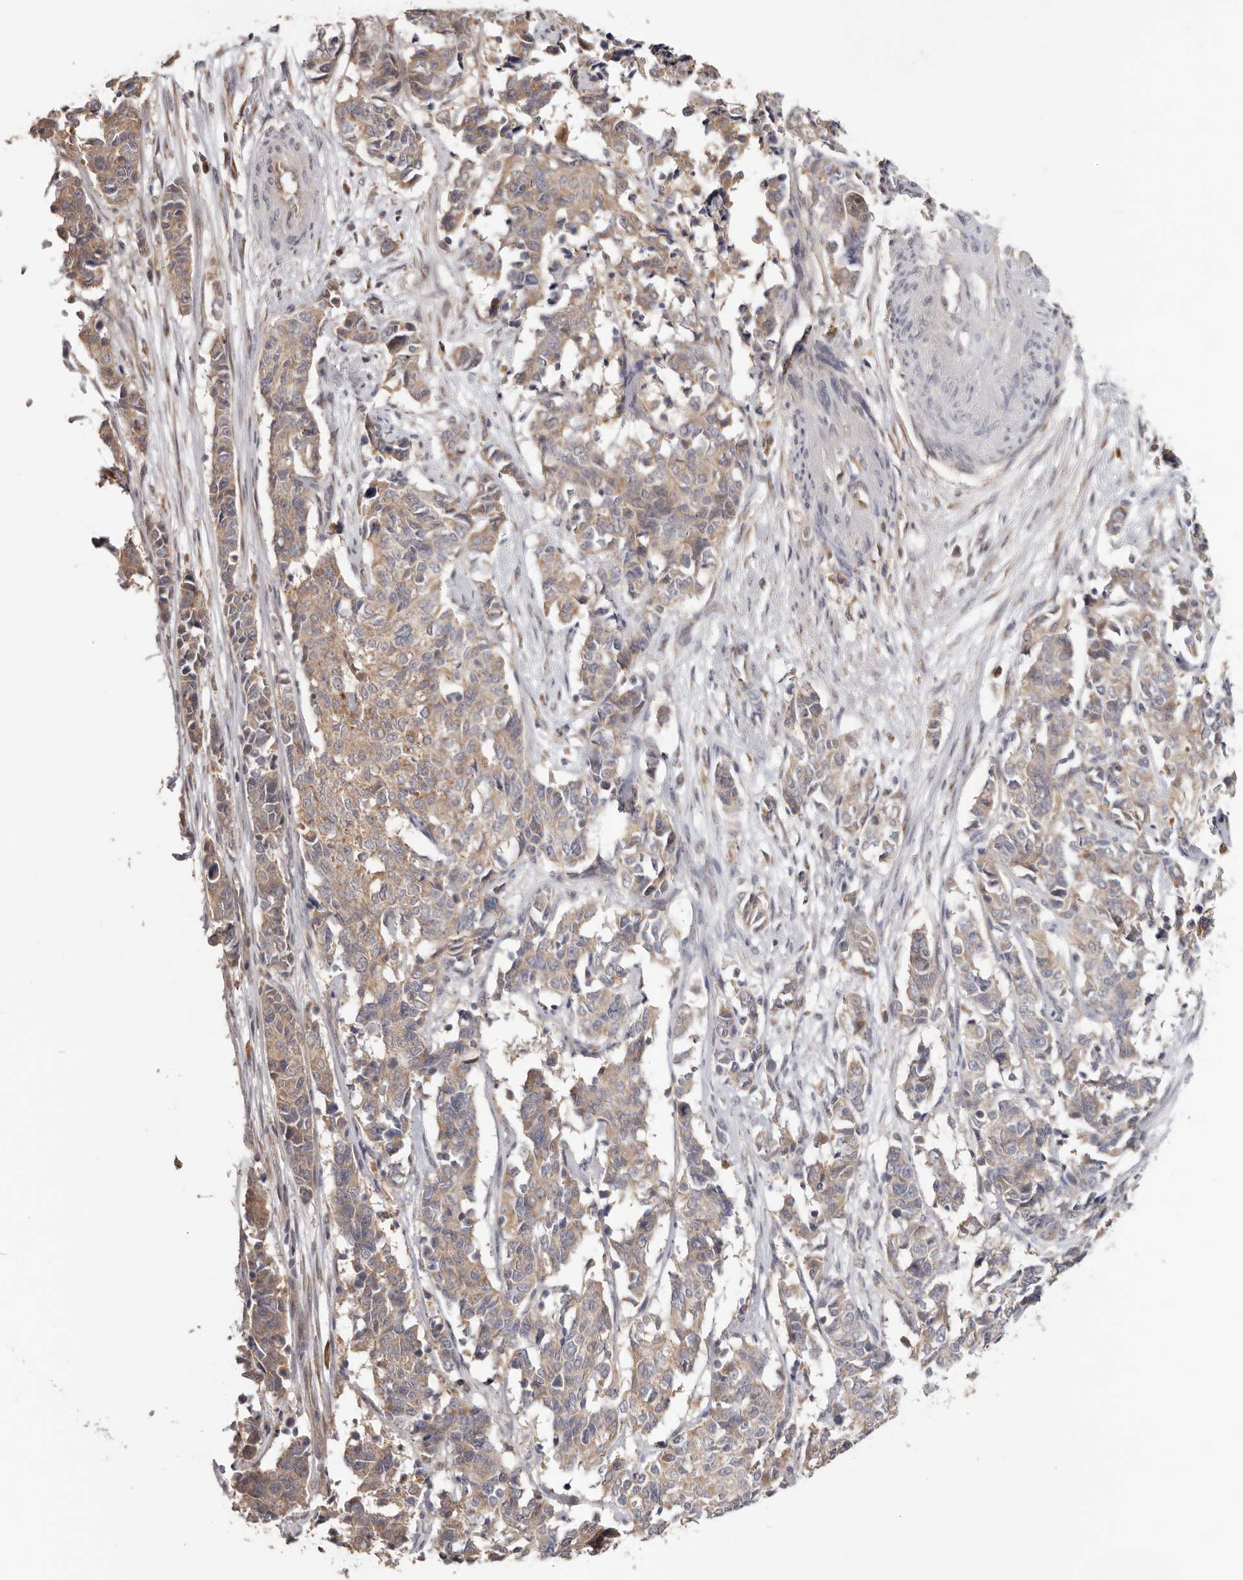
{"staining": {"intensity": "weak", "quantity": ">75%", "location": "cytoplasmic/membranous"}, "tissue": "cervical cancer", "cell_type": "Tumor cells", "image_type": "cancer", "snomed": [{"axis": "morphology", "description": "Normal tissue, NOS"}, {"axis": "morphology", "description": "Squamous cell carcinoma, NOS"}, {"axis": "topography", "description": "Cervix"}], "caption": "Tumor cells exhibit low levels of weak cytoplasmic/membranous positivity in about >75% of cells in squamous cell carcinoma (cervical). The staining was performed using DAB (3,3'-diaminobenzidine), with brown indicating positive protein expression. Nuclei are stained blue with hematoxylin.", "gene": "LRP6", "patient": {"sex": "female", "age": 35}}